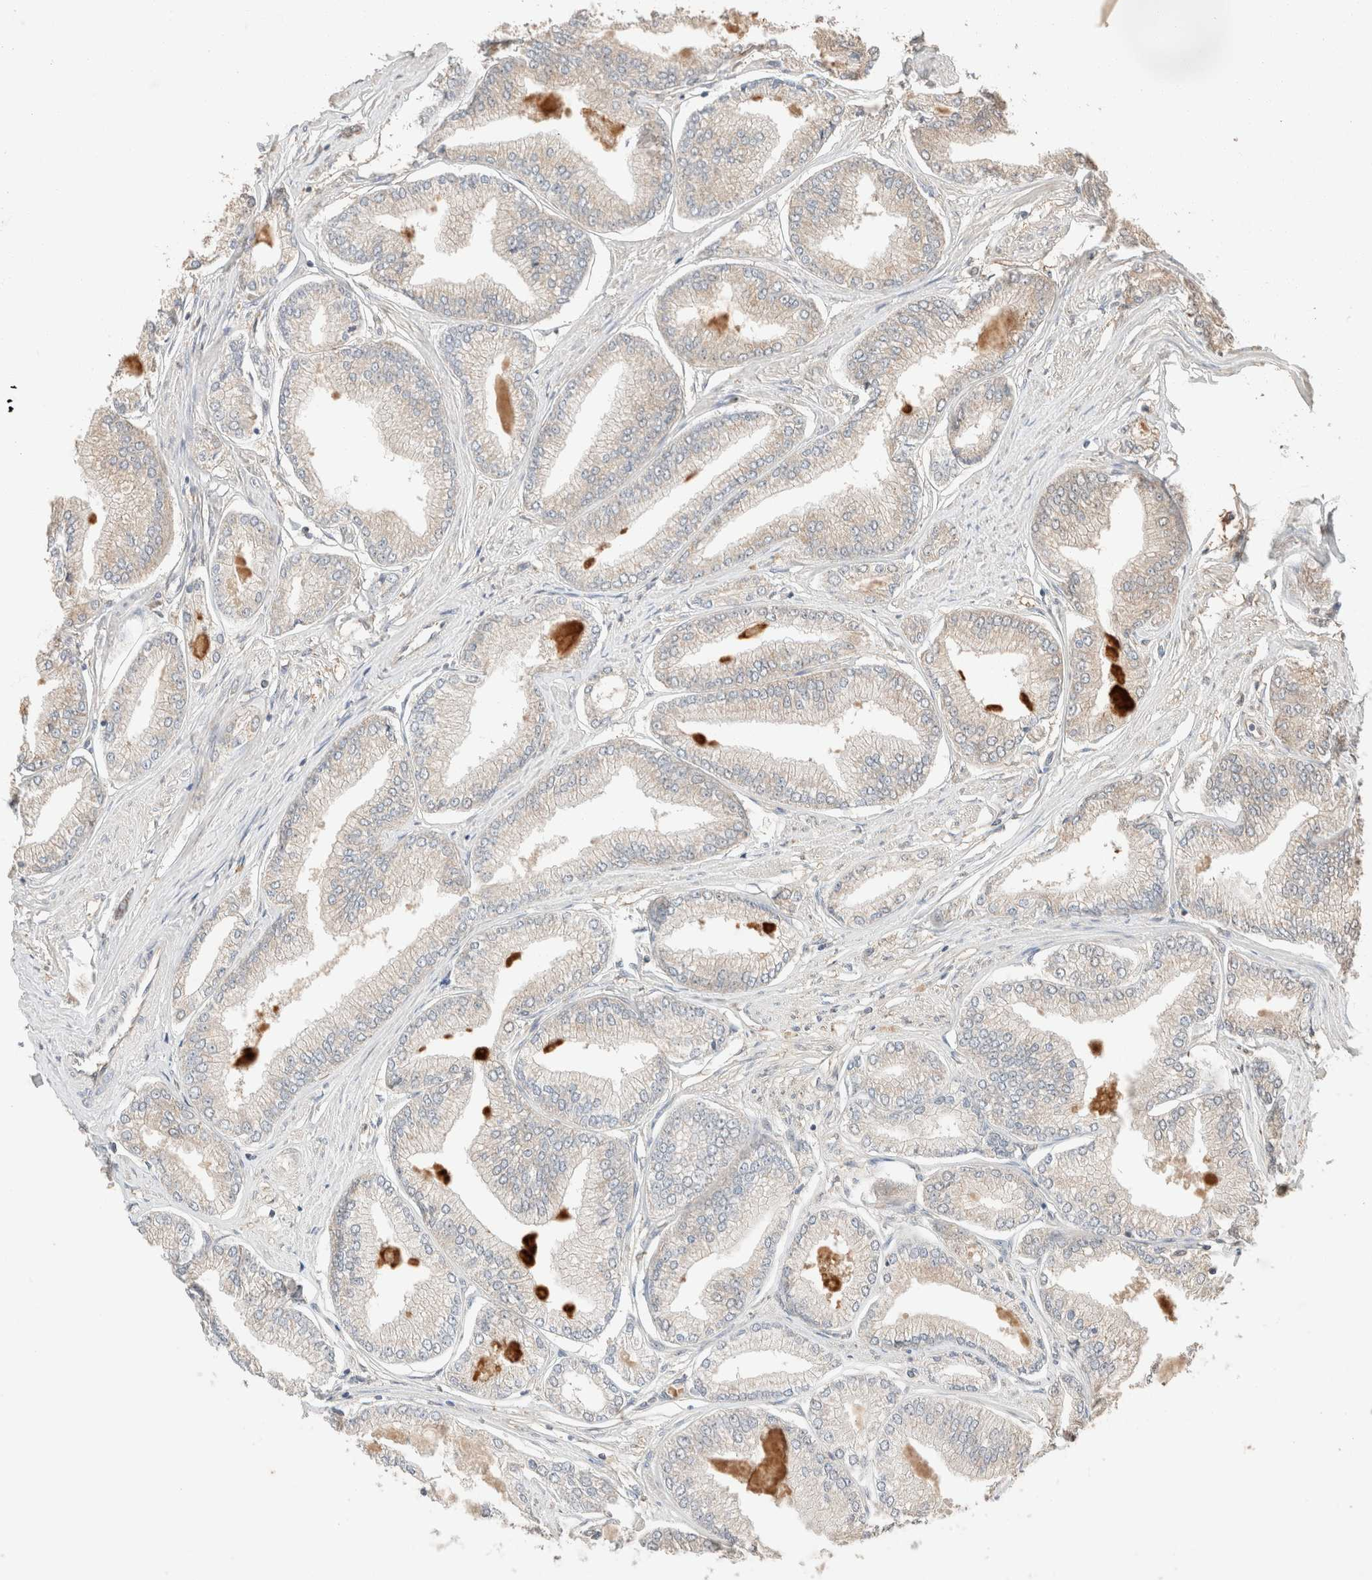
{"staining": {"intensity": "negative", "quantity": "none", "location": "none"}, "tissue": "prostate cancer", "cell_type": "Tumor cells", "image_type": "cancer", "snomed": [{"axis": "morphology", "description": "Adenocarcinoma, Low grade"}, {"axis": "topography", "description": "Prostate"}], "caption": "DAB immunohistochemical staining of human adenocarcinoma (low-grade) (prostate) displays no significant expression in tumor cells.", "gene": "TUBD1", "patient": {"sex": "male", "age": 52}}